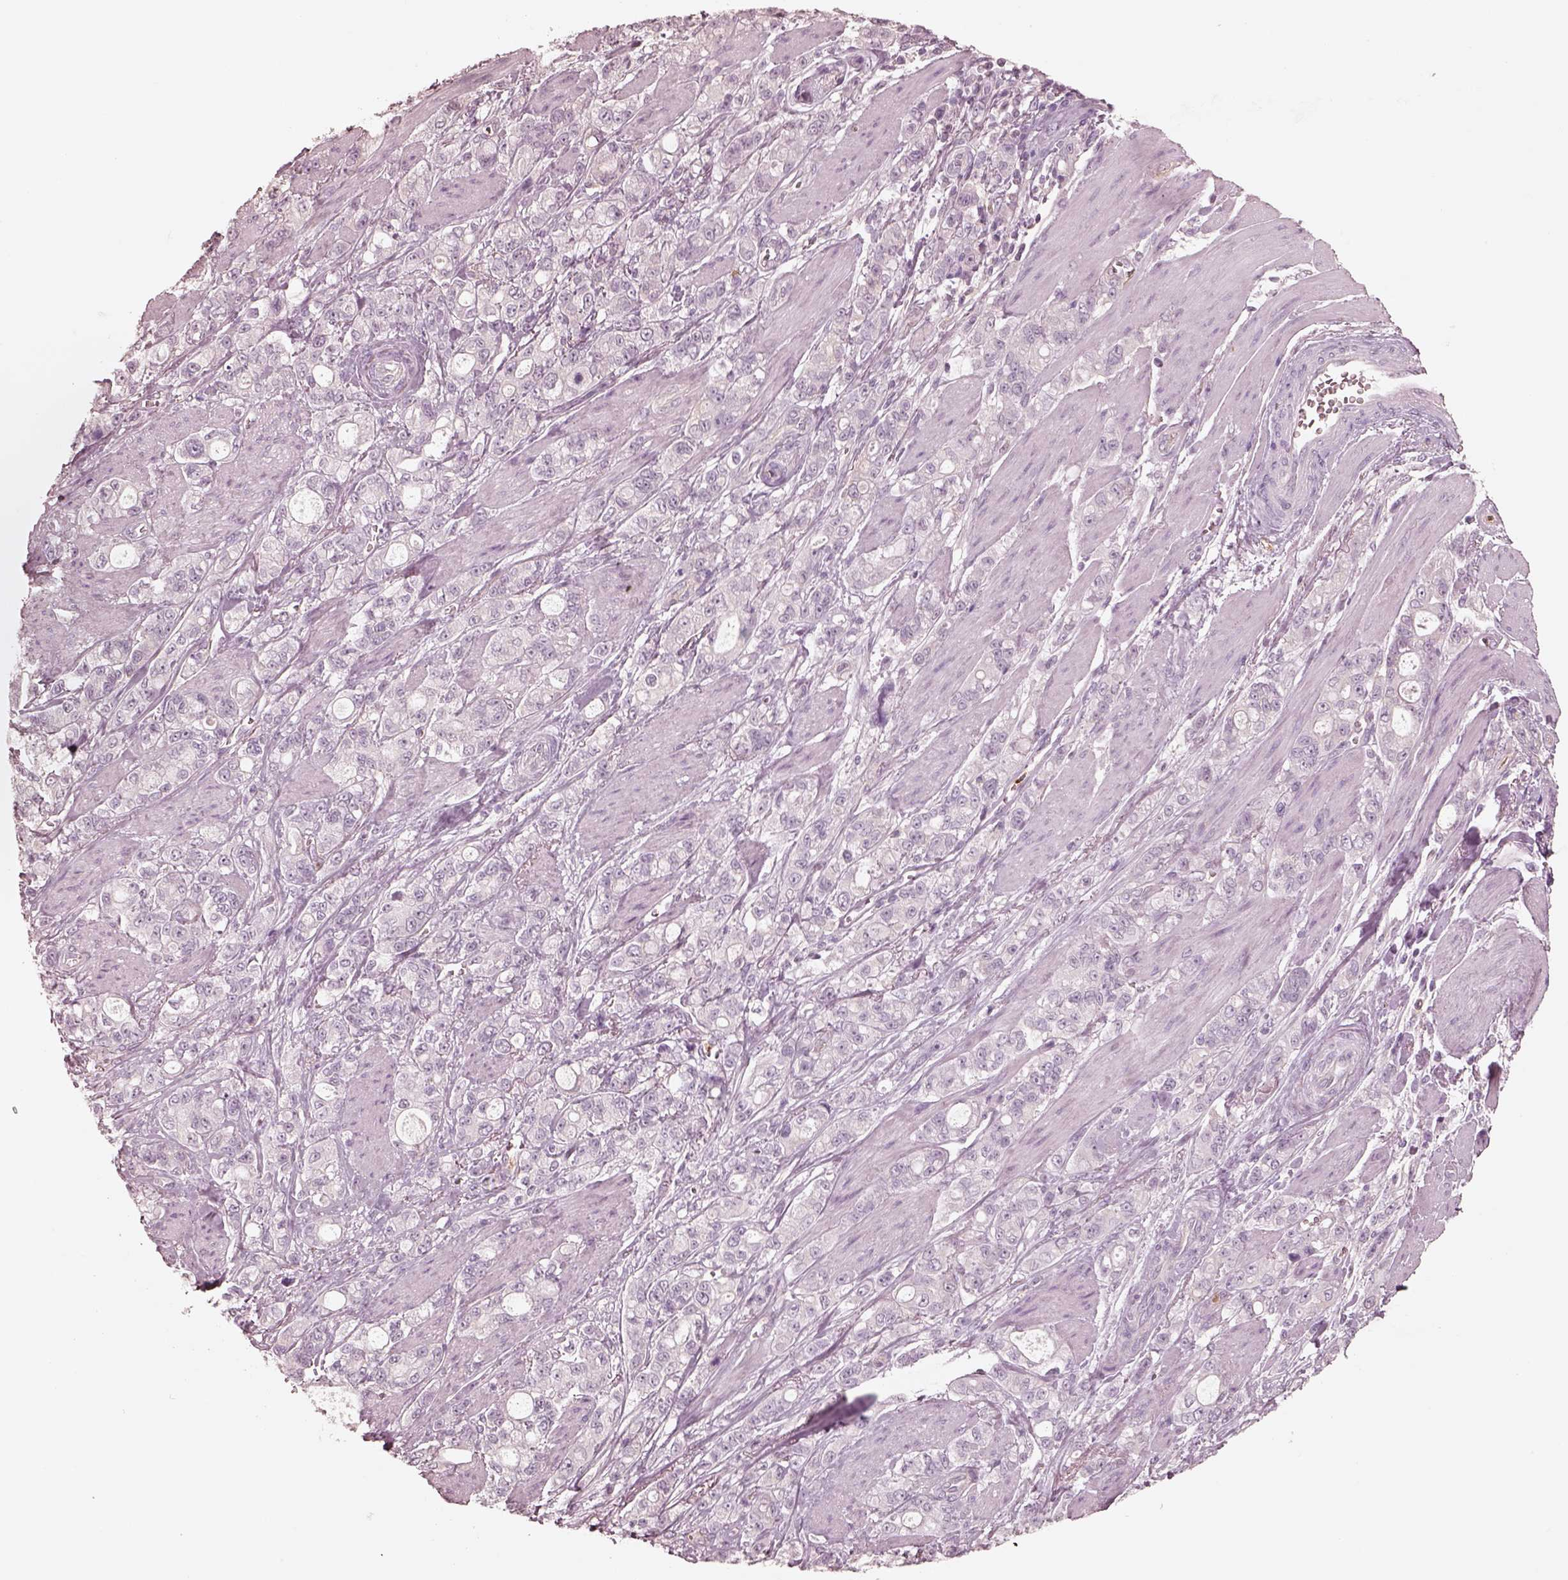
{"staining": {"intensity": "negative", "quantity": "none", "location": "none"}, "tissue": "stomach cancer", "cell_type": "Tumor cells", "image_type": "cancer", "snomed": [{"axis": "morphology", "description": "Adenocarcinoma, NOS"}, {"axis": "topography", "description": "Stomach"}], "caption": "Histopathology image shows no significant protein staining in tumor cells of adenocarcinoma (stomach). Nuclei are stained in blue.", "gene": "GPRIN1", "patient": {"sex": "male", "age": 63}}